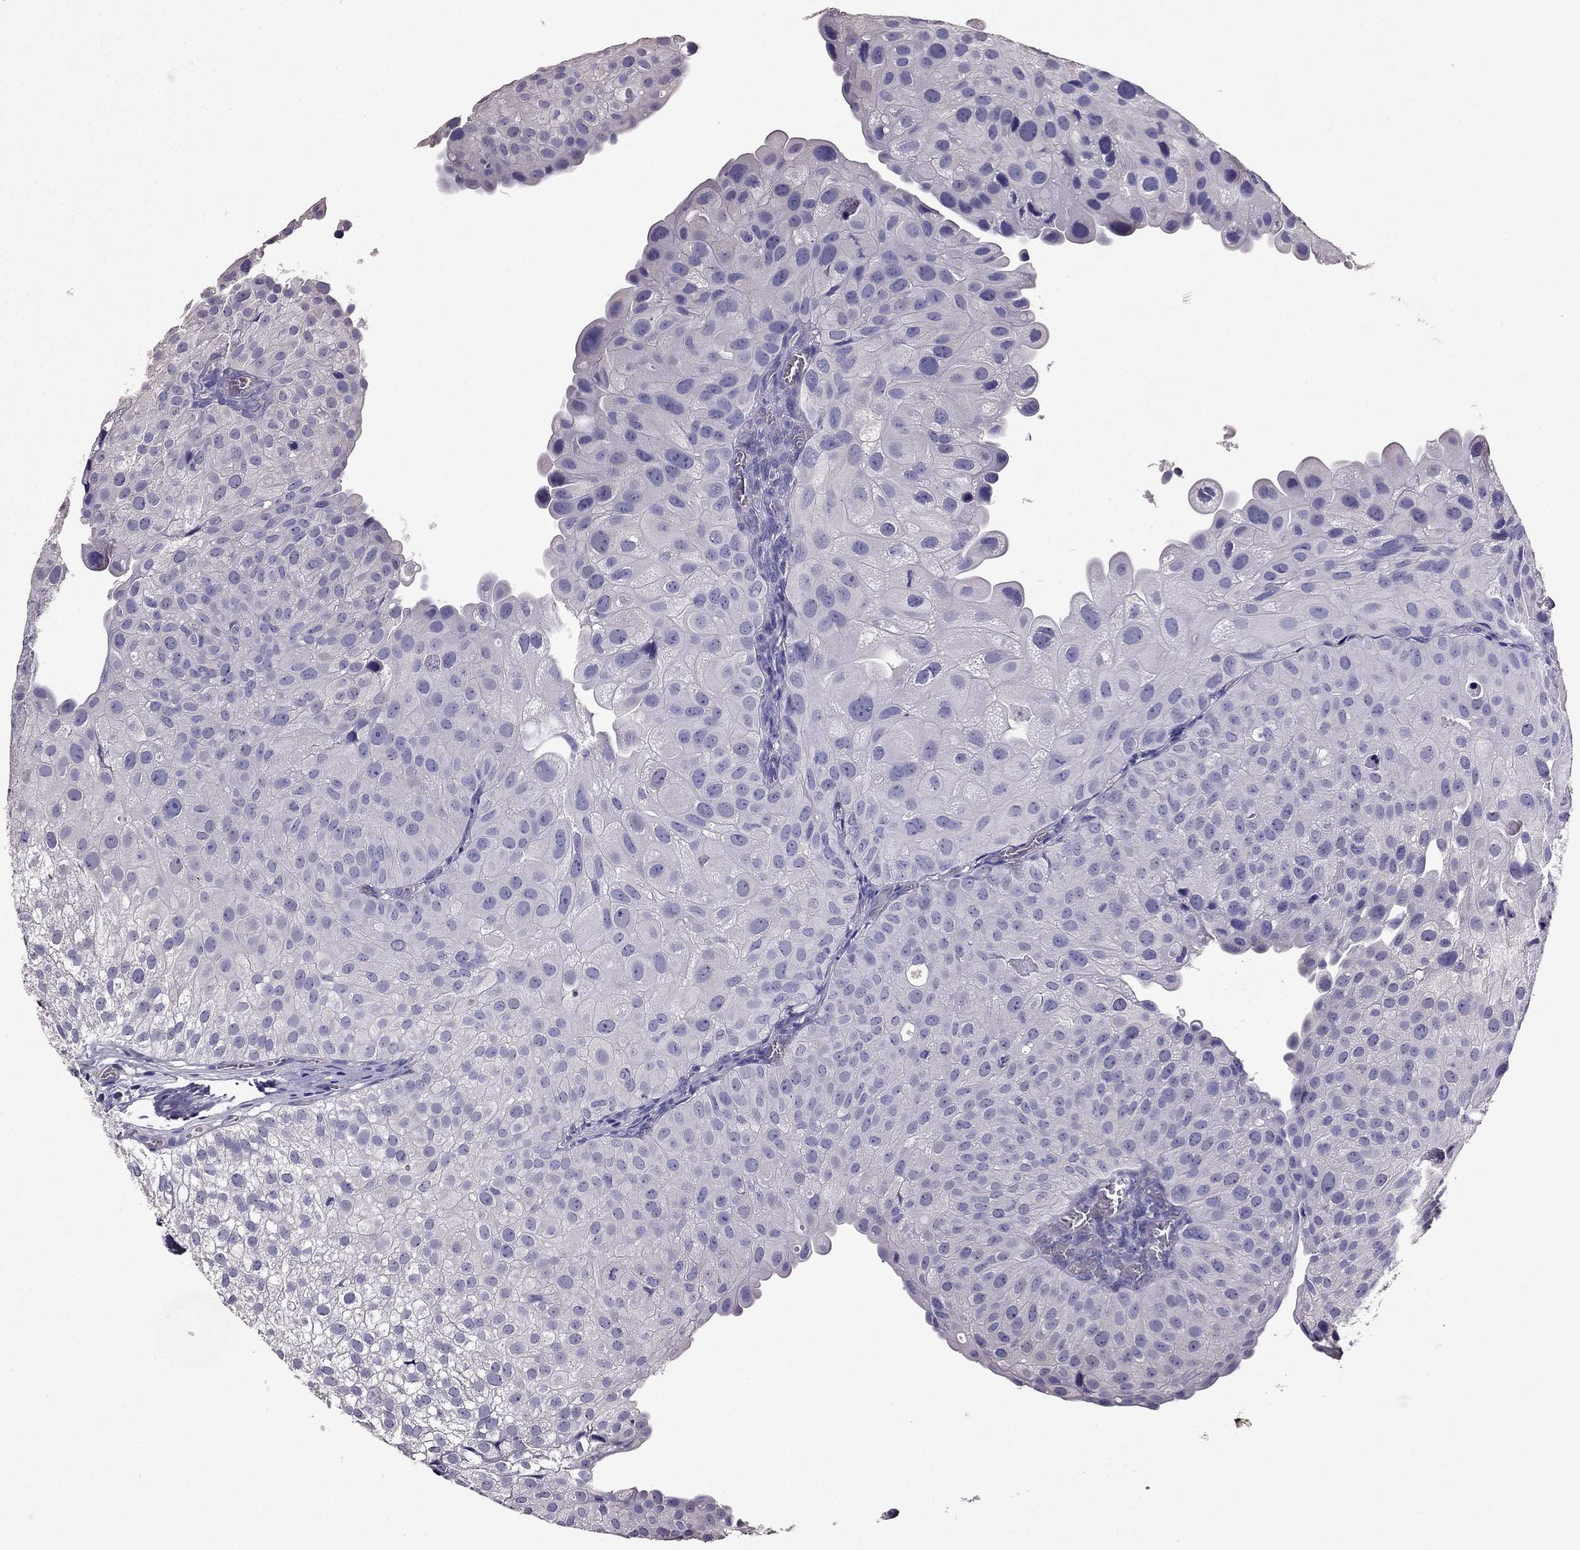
{"staining": {"intensity": "negative", "quantity": "none", "location": "none"}, "tissue": "urothelial cancer", "cell_type": "Tumor cells", "image_type": "cancer", "snomed": [{"axis": "morphology", "description": "Urothelial carcinoma, Low grade"}, {"axis": "topography", "description": "Urinary bladder"}], "caption": "The immunohistochemistry micrograph has no significant expression in tumor cells of urothelial cancer tissue.", "gene": "RFLNB", "patient": {"sex": "female", "age": 78}}